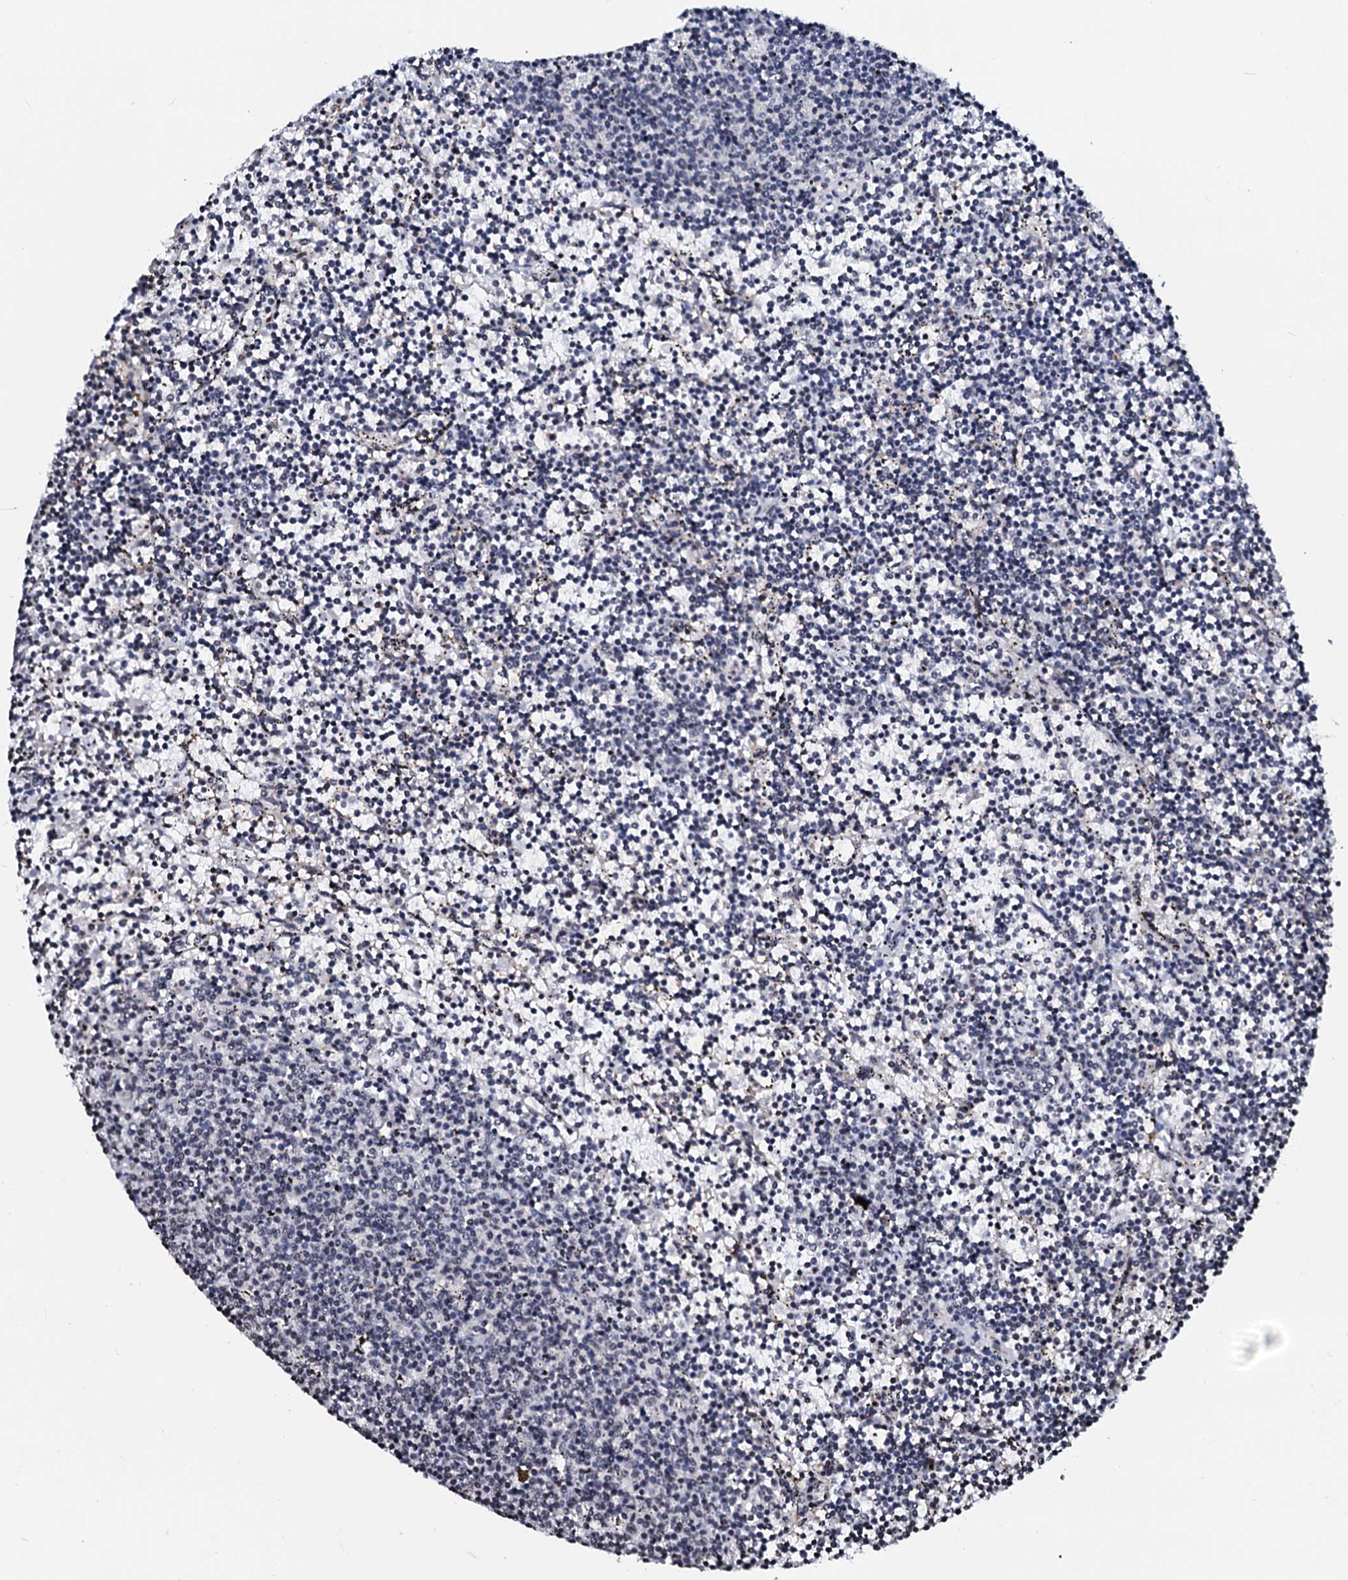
{"staining": {"intensity": "negative", "quantity": "none", "location": "none"}, "tissue": "lymphoma", "cell_type": "Tumor cells", "image_type": "cancer", "snomed": [{"axis": "morphology", "description": "Malignant lymphoma, non-Hodgkin's type, Low grade"}, {"axis": "topography", "description": "Spleen"}], "caption": "Immunohistochemistry (IHC) of lymphoma exhibits no positivity in tumor cells.", "gene": "LSM11", "patient": {"sex": "female", "age": 50}}